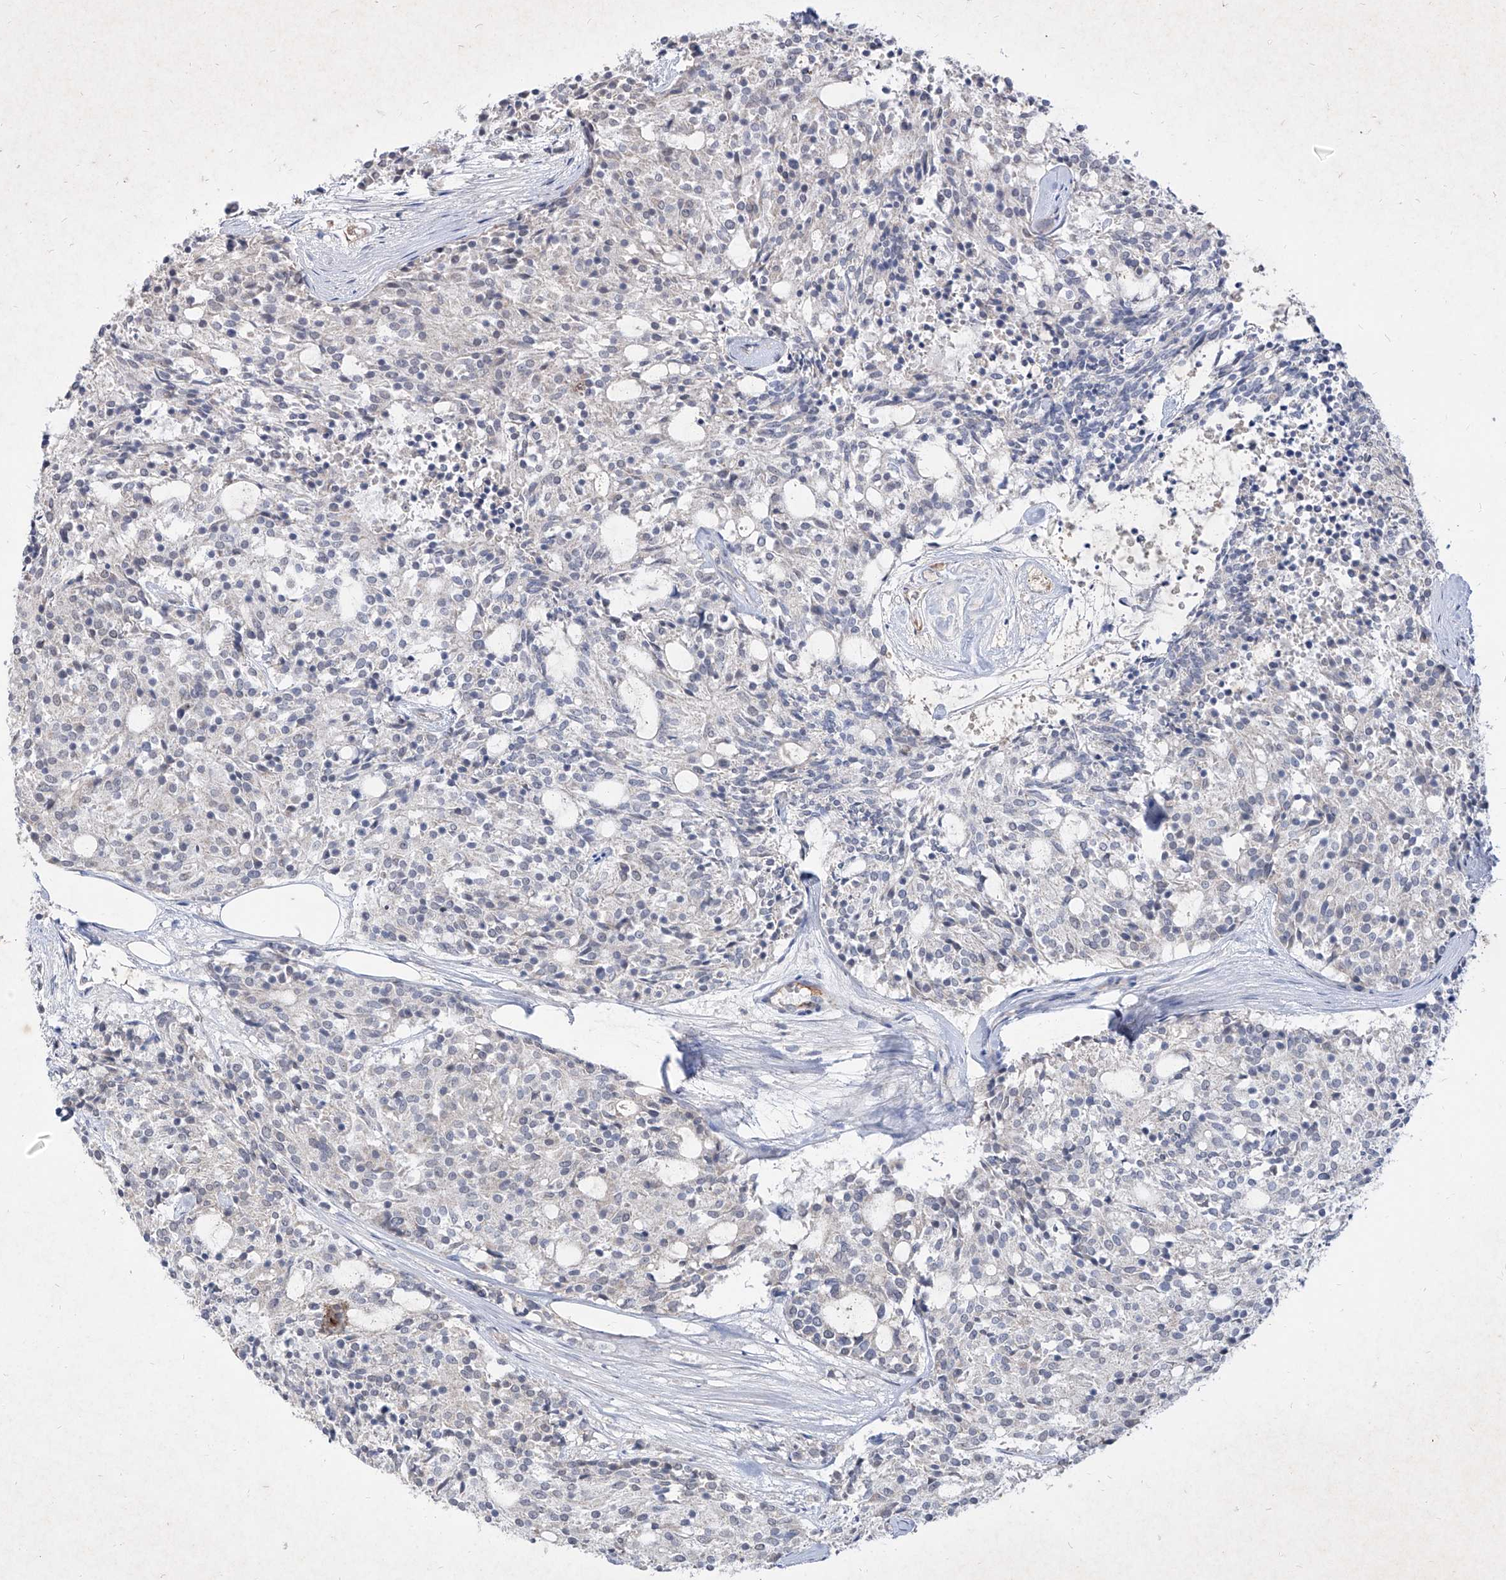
{"staining": {"intensity": "negative", "quantity": "none", "location": "none"}, "tissue": "carcinoid", "cell_type": "Tumor cells", "image_type": "cancer", "snomed": [{"axis": "morphology", "description": "Carcinoid, malignant, NOS"}, {"axis": "topography", "description": "Pancreas"}], "caption": "There is no significant positivity in tumor cells of carcinoid (malignant).", "gene": "C4A", "patient": {"sex": "female", "age": 54}}